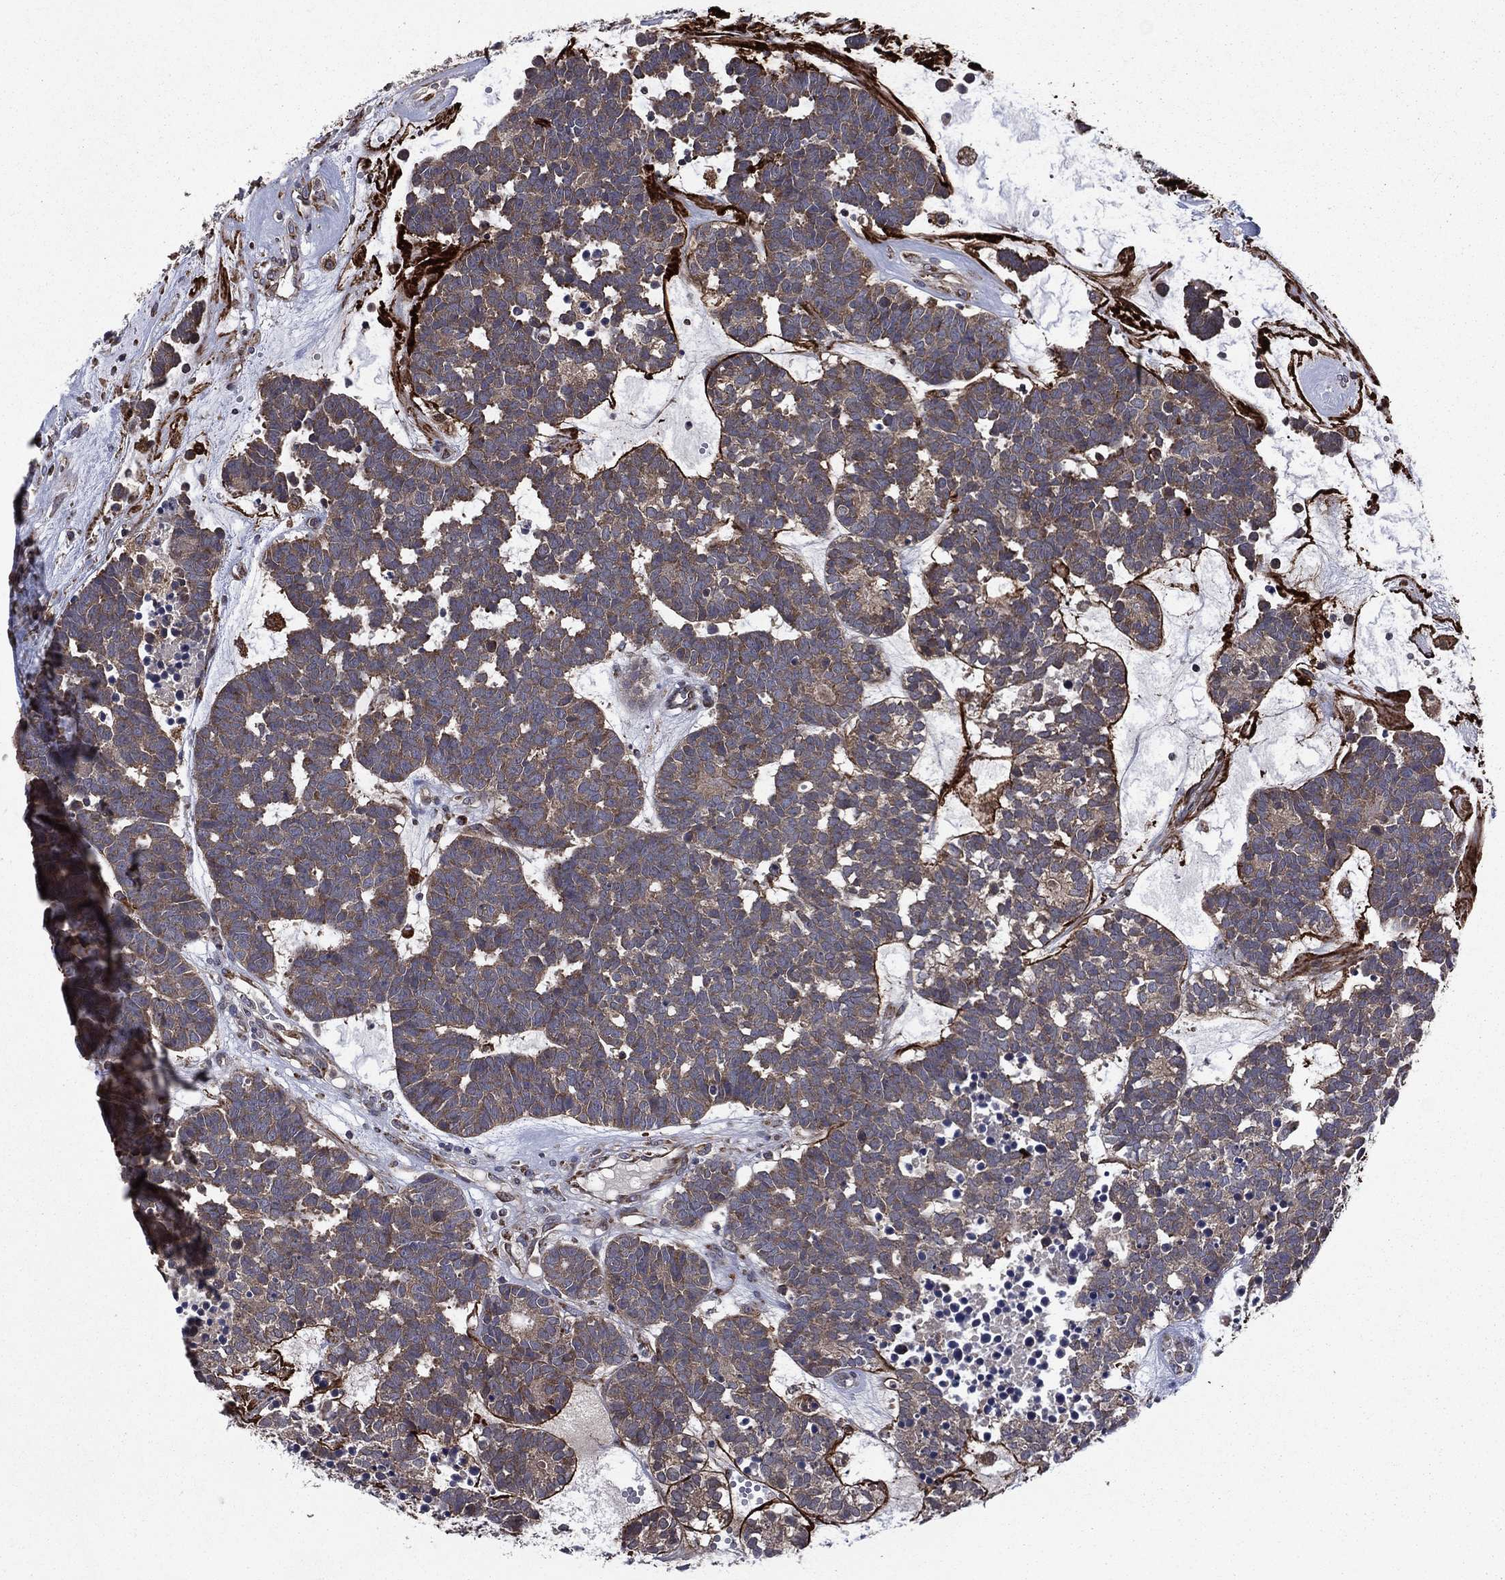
{"staining": {"intensity": "moderate", "quantity": "25%-75%", "location": "cytoplasmic/membranous"}, "tissue": "head and neck cancer", "cell_type": "Tumor cells", "image_type": "cancer", "snomed": [{"axis": "morphology", "description": "Adenocarcinoma, NOS"}, {"axis": "topography", "description": "Head-Neck"}], "caption": "Protein positivity by IHC shows moderate cytoplasmic/membranous expression in about 25%-75% of tumor cells in head and neck cancer. Using DAB (brown) and hematoxylin (blue) stains, captured at high magnification using brightfield microscopy.", "gene": "C2orf76", "patient": {"sex": "female", "age": 81}}